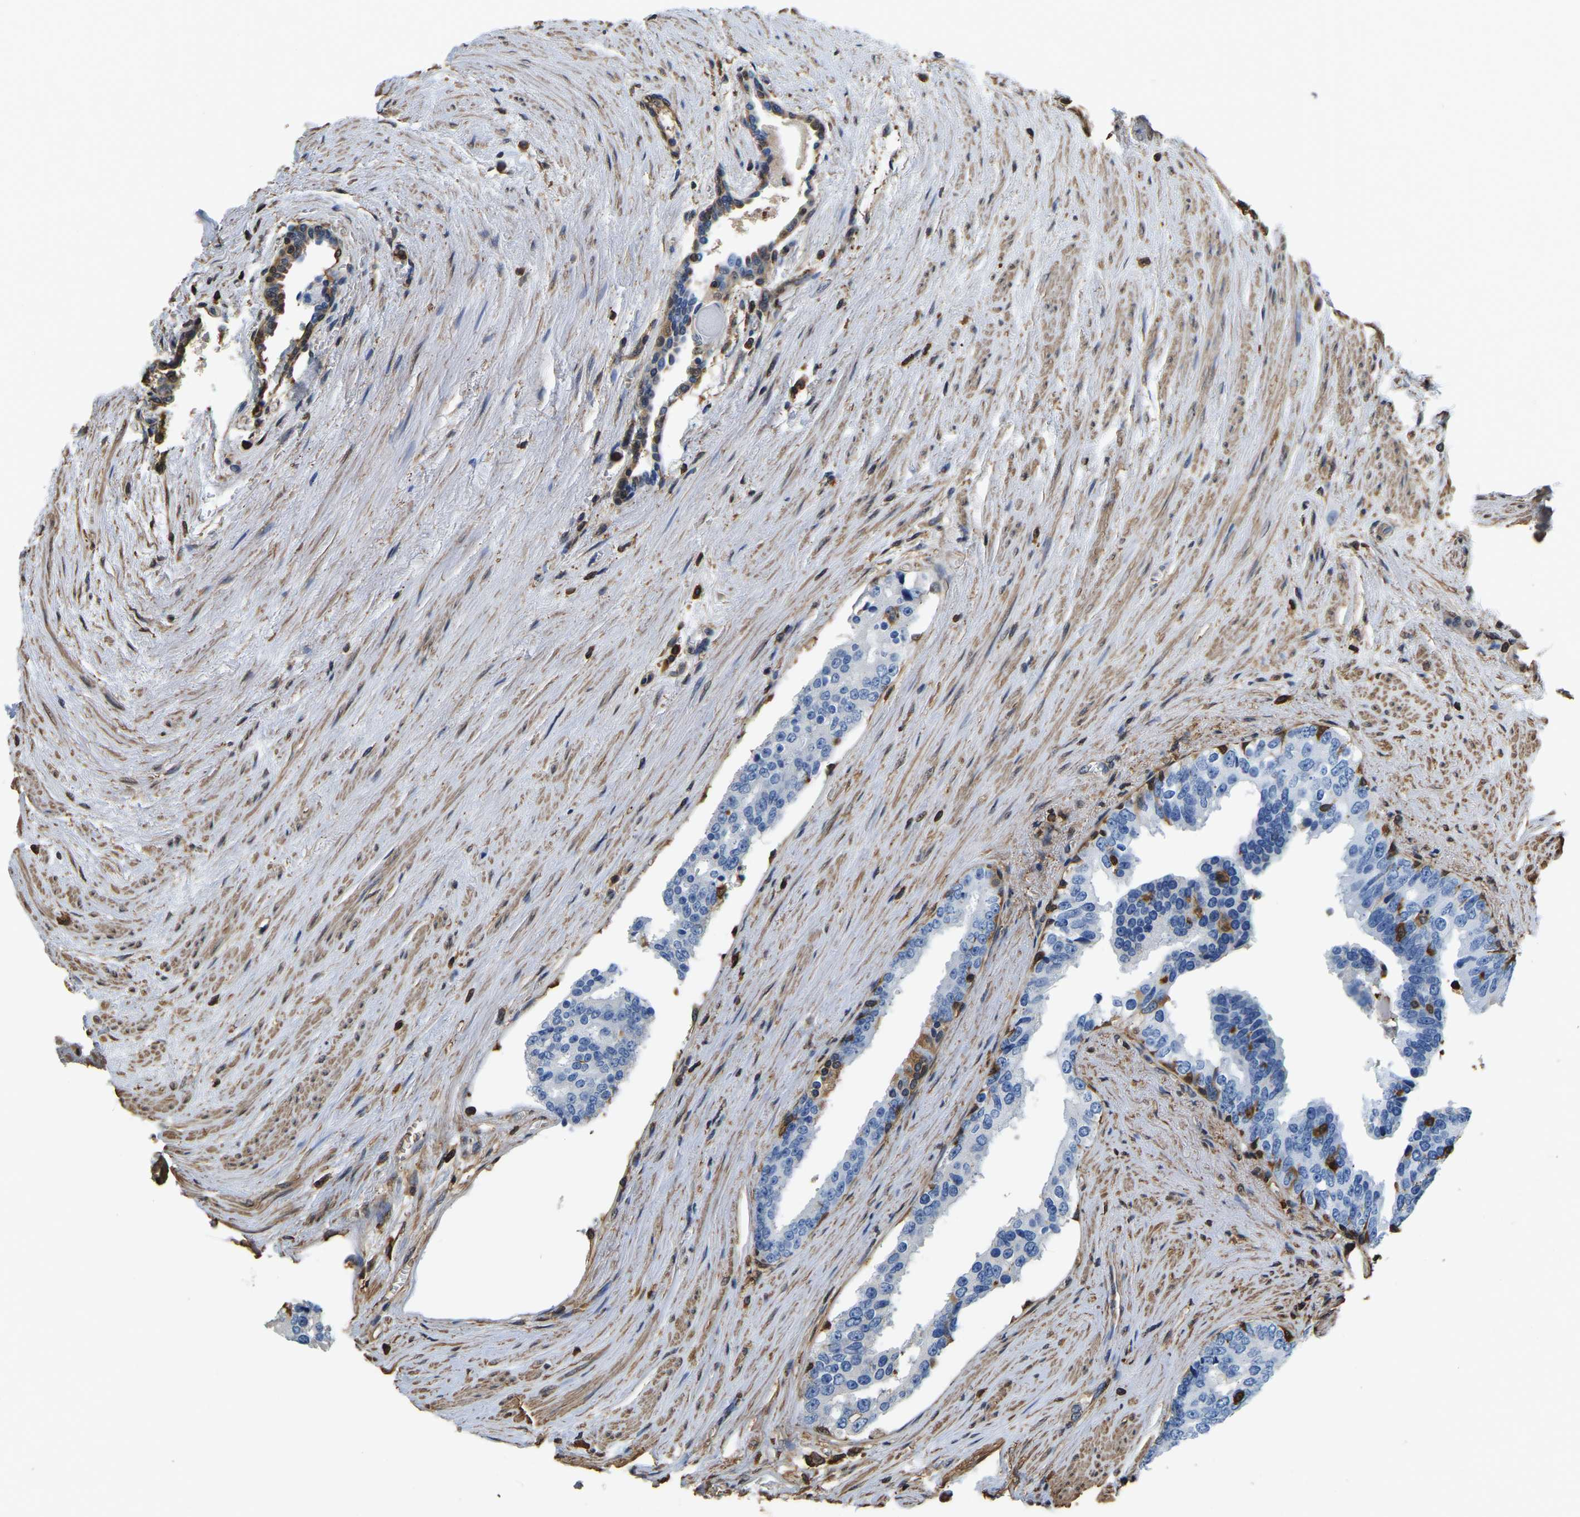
{"staining": {"intensity": "negative", "quantity": "none", "location": "none"}, "tissue": "prostate cancer", "cell_type": "Tumor cells", "image_type": "cancer", "snomed": [{"axis": "morphology", "description": "Adenocarcinoma, High grade"}, {"axis": "topography", "description": "Prostate"}], "caption": "A histopathology image of prostate cancer (high-grade adenocarcinoma) stained for a protein exhibits no brown staining in tumor cells.", "gene": "LDHB", "patient": {"sex": "male", "age": 71}}